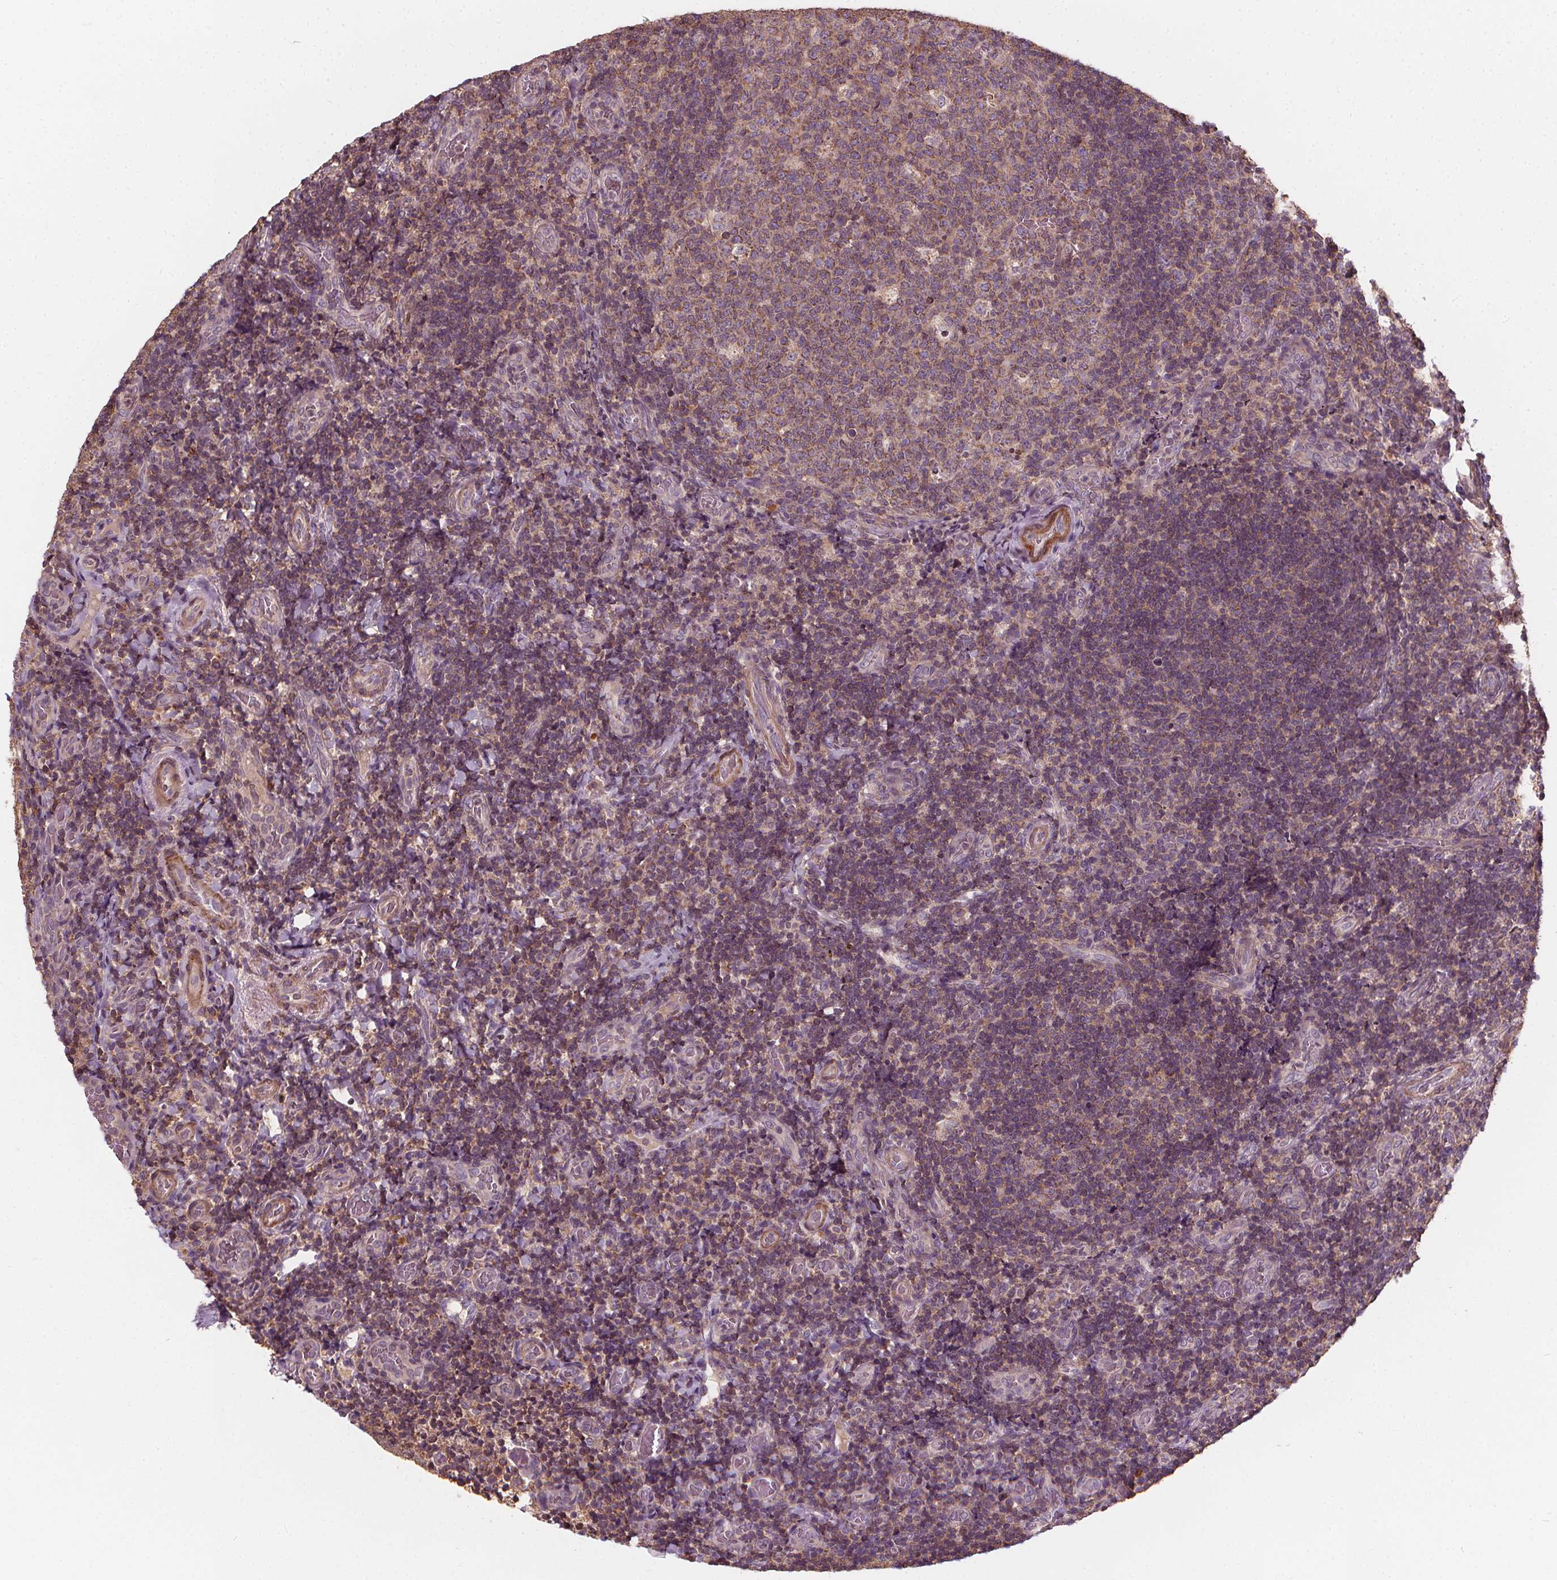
{"staining": {"intensity": "weak", "quantity": ">75%", "location": "cytoplasmic/membranous"}, "tissue": "tonsil", "cell_type": "Germinal center cells", "image_type": "normal", "snomed": [{"axis": "morphology", "description": "Normal tissue, NOS"}, {"axis": "topography", "description": "Tonsil"}], "caption": "Immunohistochemical staining of normal tonsil displays >75% levels of weak cytoplasmic/membranous protein positivity in about >75% of germinal center cells. The staining was performed using DAB (3,3'-diaminobenzidine), with brown indicating positive protein expression. Nuclei are stained blue with hematoxylin.", "gene": "ORAI2", "patient": {"sex": "male", "age": 17}}